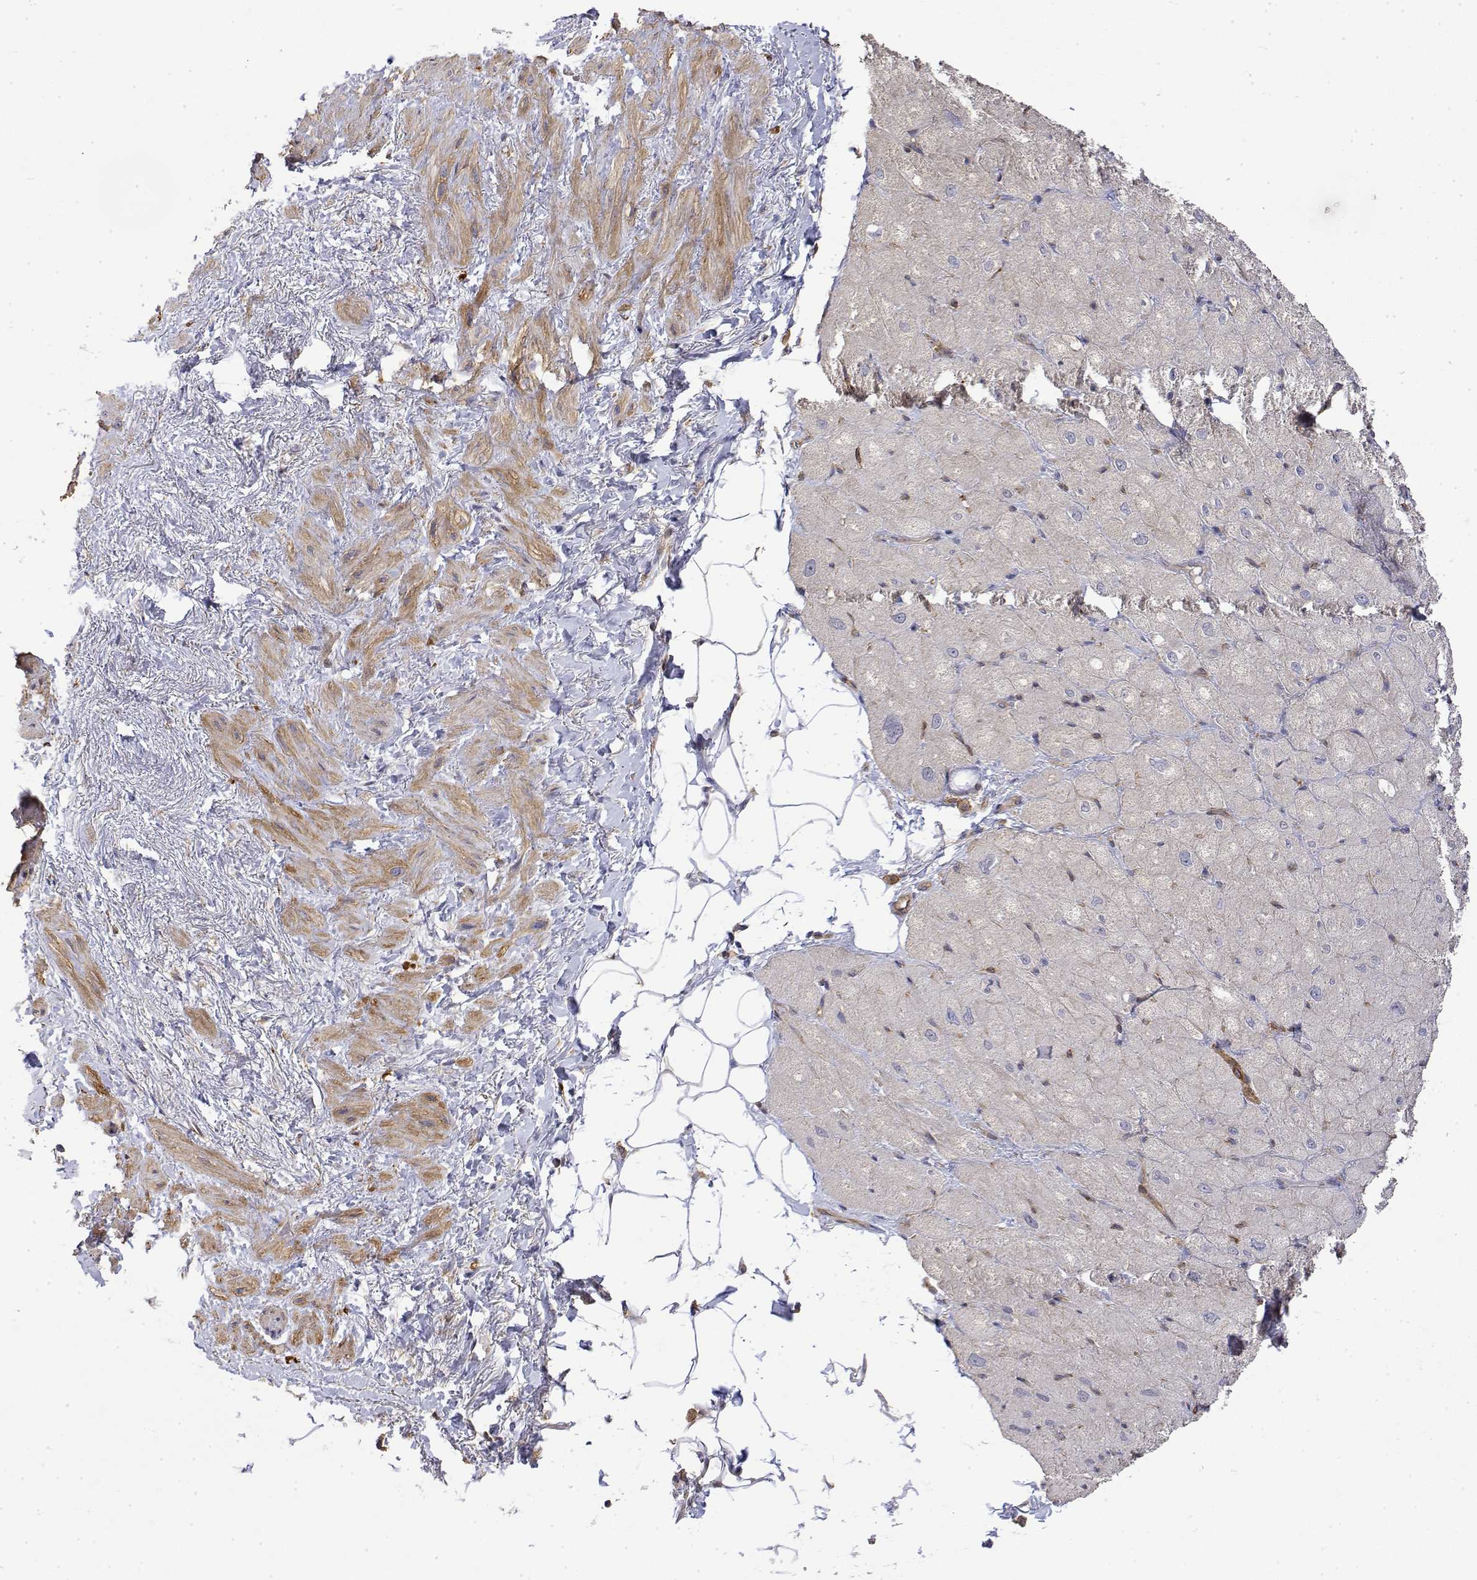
{"staining": {"intensity": "negative", "quantity": "none", "location": "none"}, "tissue": "heart muscle", "cell_type": "Cardiomyocytes", "image_type": "normal", "snomed": [{"axis": "morphology", "description": "Normal tissue, NOS"}, {"axis": "topography", "description": "Heart"}], "caption": "This is an IHC image of unremarkable human heart muscle. There is no staining in cardiomyocytes.", "gene": "PACSIN2", "patient": {"sex": "male", "age": 62}}